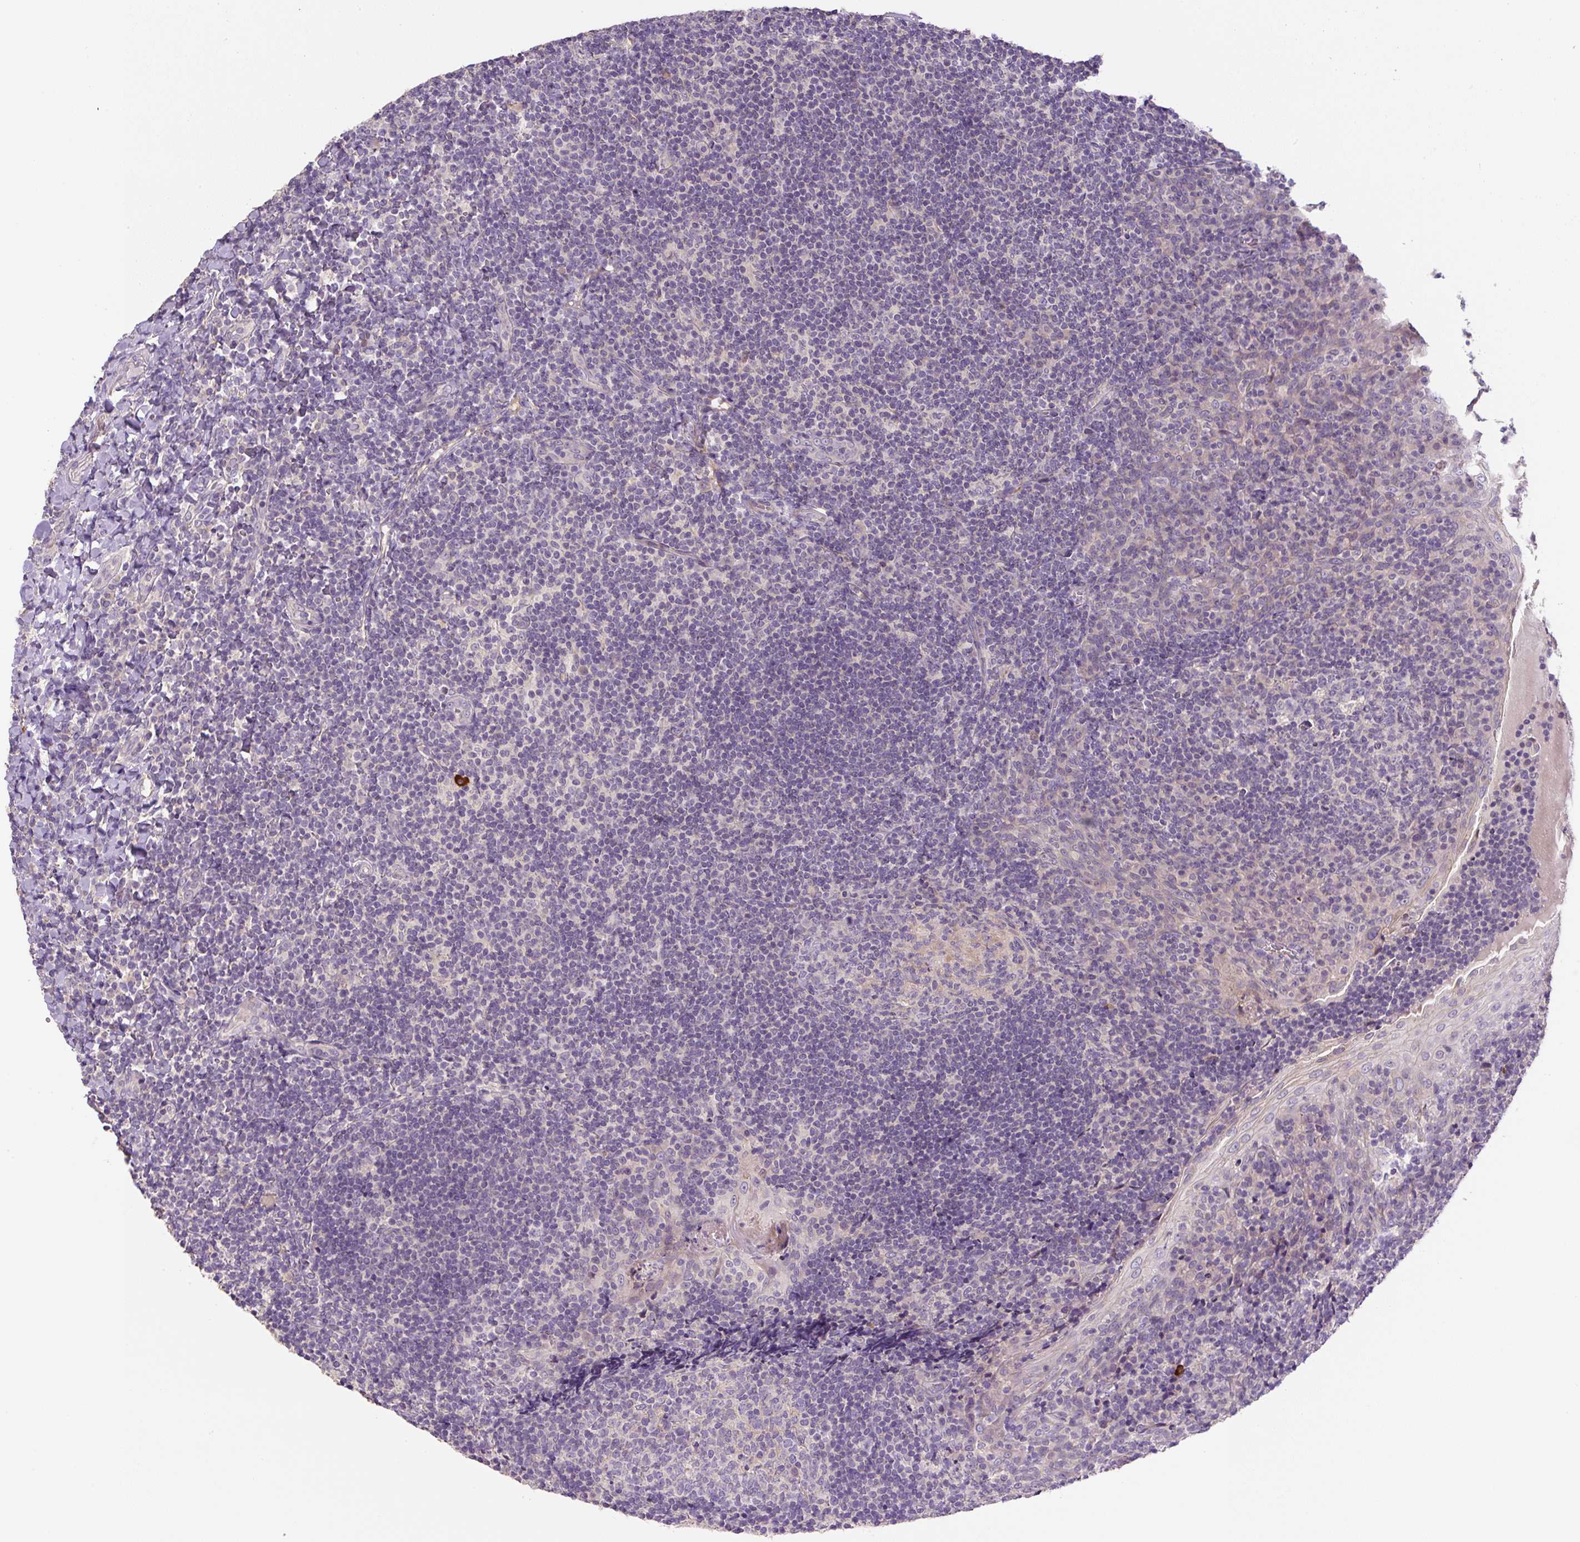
{"staining": {"intensity": "negative", "quantity": "none", "location": "none"}, "tissue": "tonsil", "cell_type": "Germinal center cells", "image_type": "normal", "snomed": [{"axis": "morphology", "description": "Normal tissue, NOS"}, {"axis": "topography", "description": "Tonsil"}], "caption": "Immunohistochemistry (IHC) micrograph of unremarkable tonsil stained for a protein (brown), which displays no positivity in germinal center cells.", "gene": "UBL3", "patient": {"sex": "male", "age": 17}}